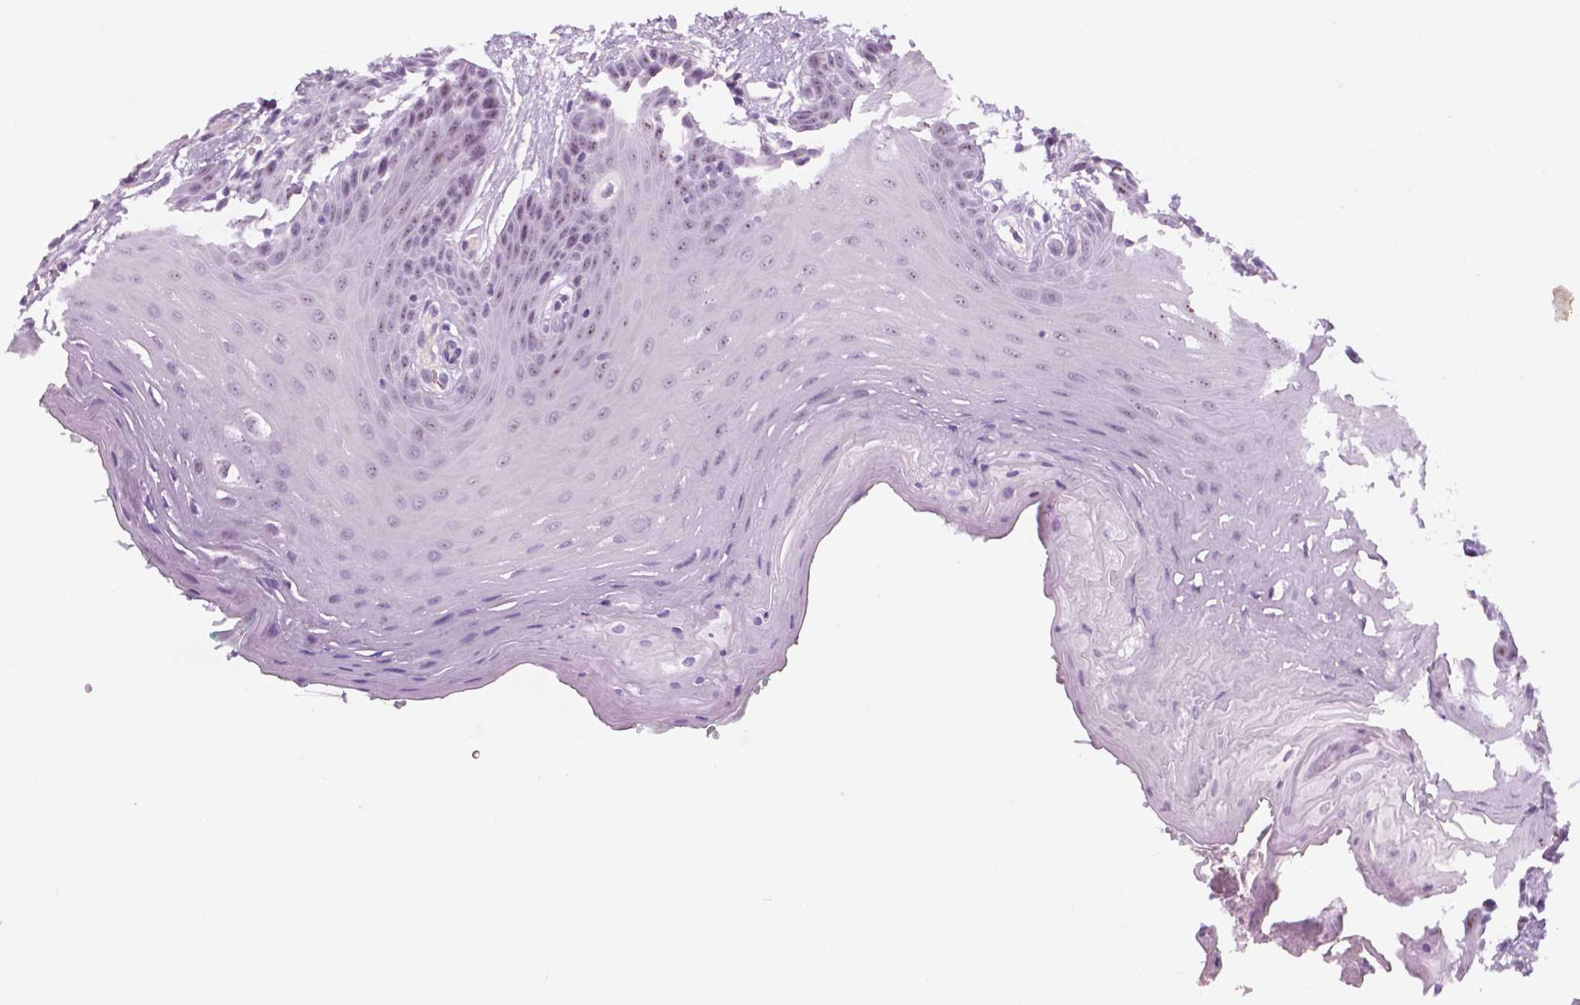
{"staining": {"intensity": "moderate", "quantity": "25%-75%", "location": "nuclear"}, "tissue": "oral mucosa", "cell_type": "Squamous epithelial cells", "image_type": "normal", "snomed": [{"axis": "morphology", "description": "Normal tissue, NOS"}, {"axis": "morphology", "description": "Squamous cell carcinoma, NOS"}, {"axis": "topography", "description": "Oral tissue"}, {"axis": "topography", "description": "Head-Neck"}], "caption": "DAB immunohistochemical staining of benign human oral mucosa demonstrates moderate nuclear protein expression in approximately 25%-75% of squamous epithelial cells.", "gene": "ZNF853", "patient": {"sex": "female", "age": 50}}